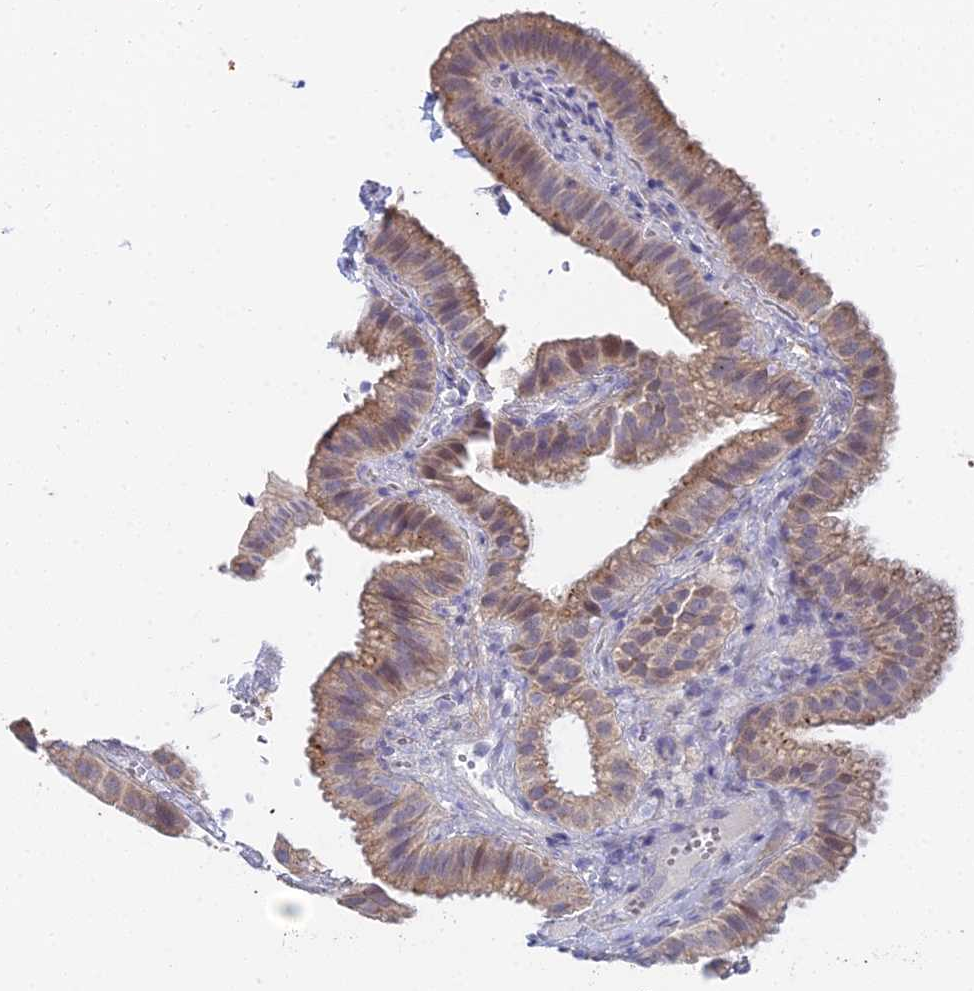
{"staining": {"intensity": "moderate", "quantity": ">75%", "location": "cytoplasmic/membranous"}, "tissue": "gallbladder", "cell_type": "Glandular cells", "image_type": "normal", "snomed": [{"axis": "morphology", "description": "Normal tissue, NOS"}, {"axis": "topography", "description": "Gallbladder"}], "caption": "The immunohistochemical stain shows moderate cytoplasmic/membranous staining in glandular cells of unremarkable gallbladder.", "gene": "EEF2KMT", "patient": {"sex": "female", "age": 61}}